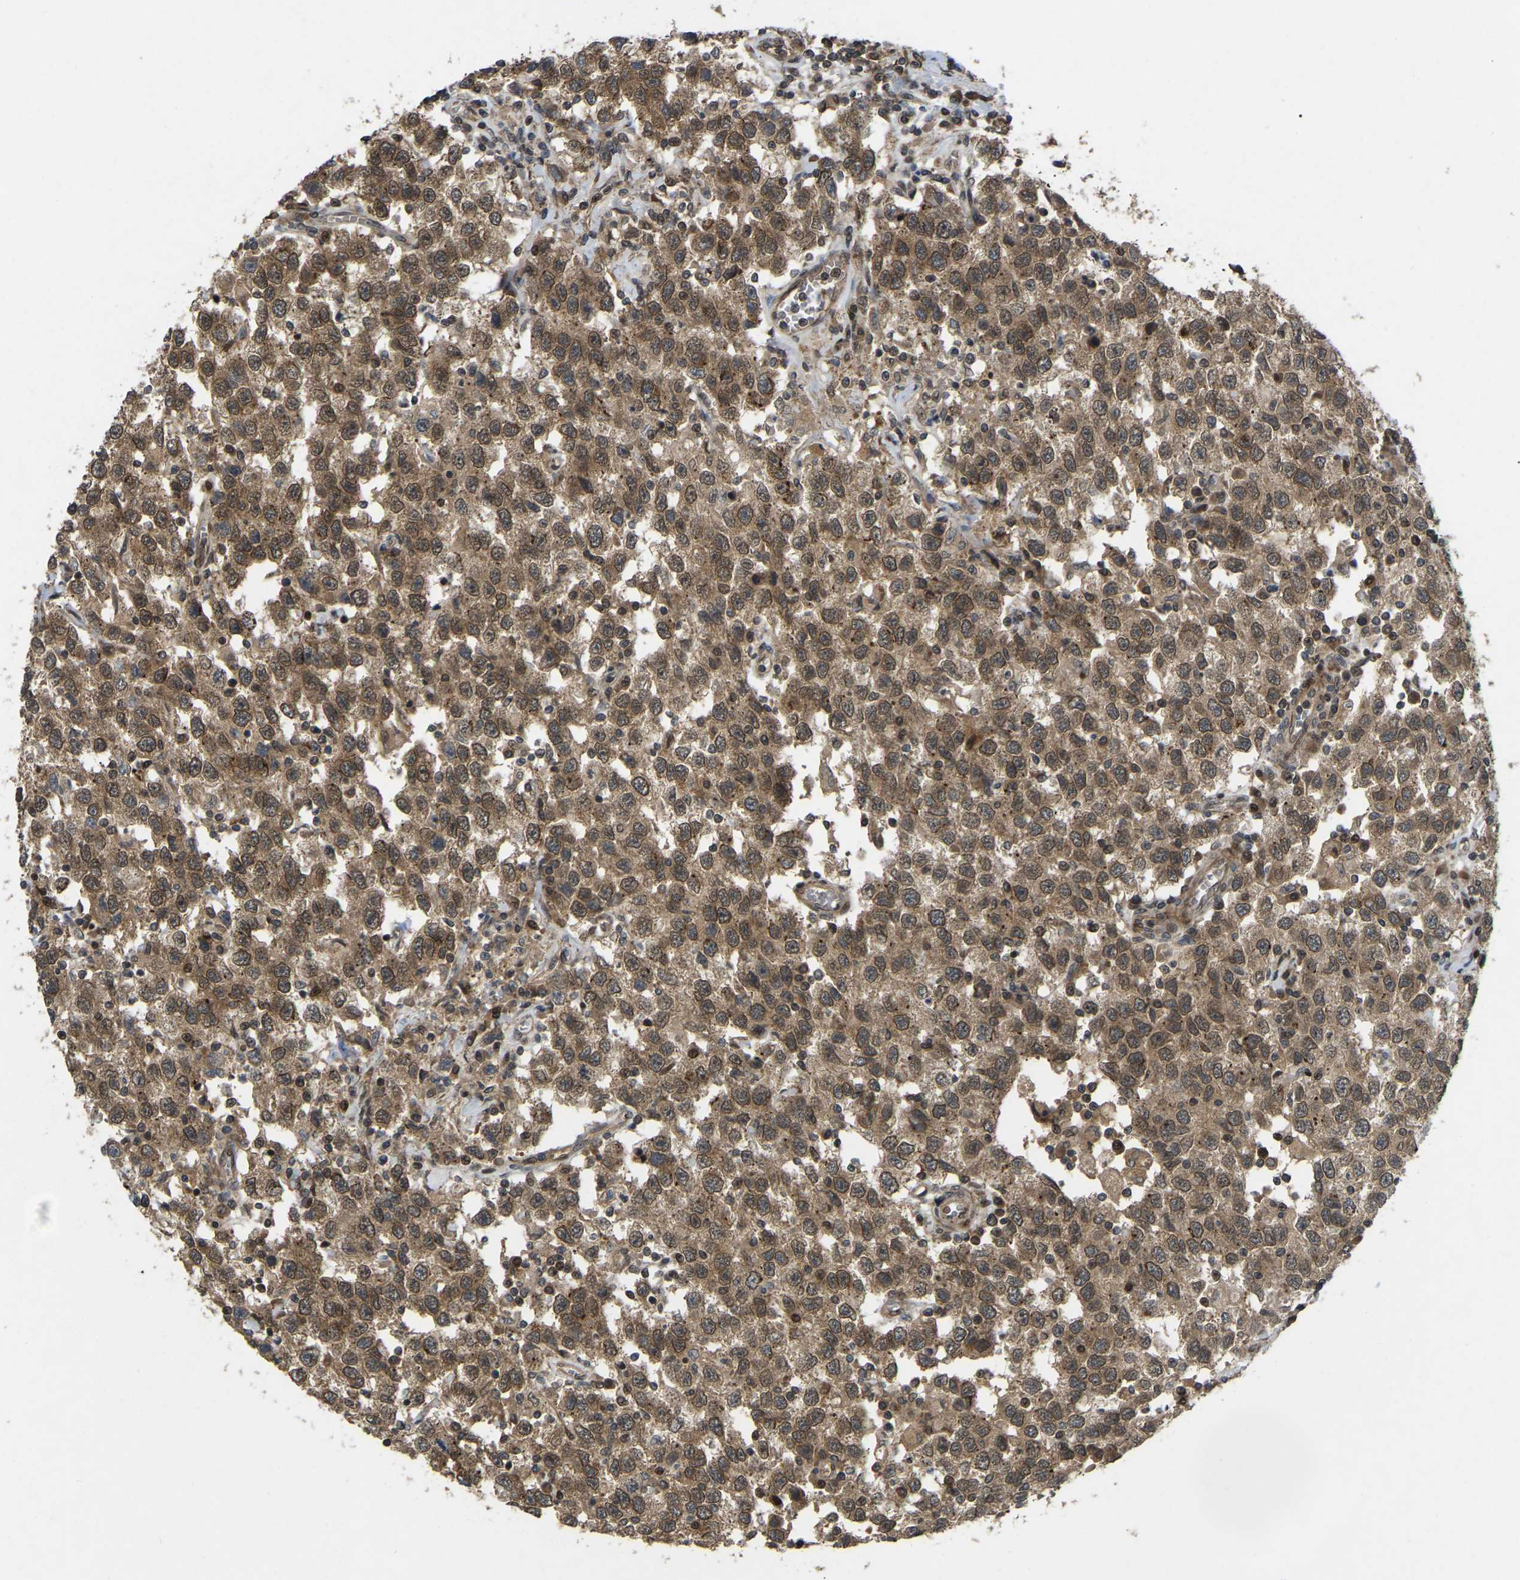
{"staining": {"intensity": "moderate", "quantity": ">75%", "location": "cytoplasmic/membranous,nuclear"}, "tissue": "testis cancer", "cell_type": "Tumor cells", "image_type": "cancer", "snomed": [{"axis": "morphology", "description": "Seminoma, NOS"}, {"axis": "topography", "description": "Testis"}], "caption": "A photomicrograph of human testis cancer stained for a protein exhibits moderate cytoplasmic/membranous and nuclear brown staining in tumor cells. (DAB IHC with brightfield microscopy, high magnification).", "gene": "KIAA1549", "patient": {"sex": "male", "age": 41}}